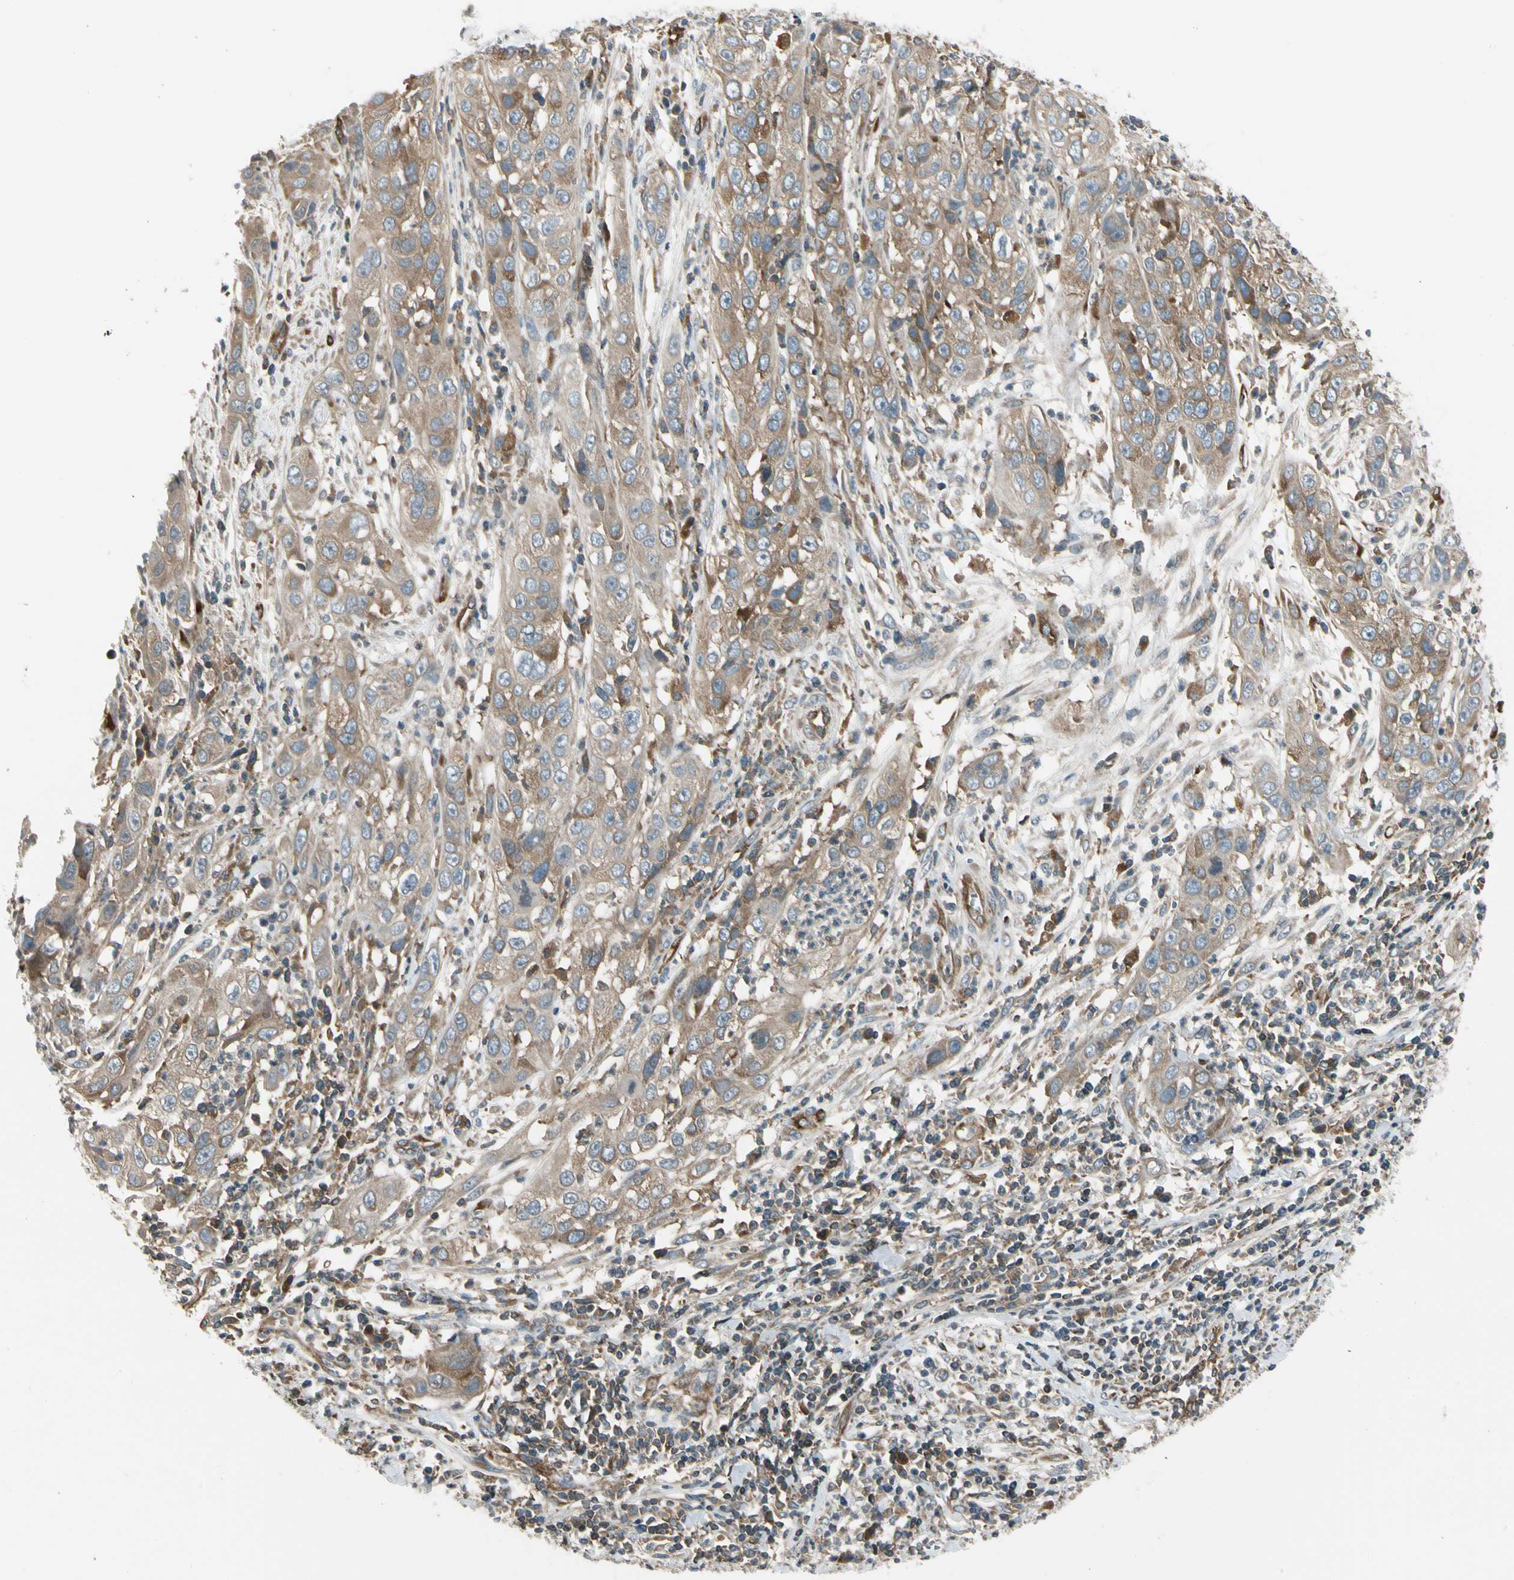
{"staining": {"intensity": "moderate", "quantity": ">75%", "location": "cytoplasmic/membranous"}, "tissue": "cervical cancer", "cell_type": "Tumor cells", "image_type": "cancer", "snomed": [{"axis": "morphology", "description": "Squamous cell carcinoma, NOS"}, {"axis": "topography", "description": "Cervix"}], "caption": "IHC (DAB (3,3'-diaminobenzidine)) staining of cervical squamous cell carcinoma demonstrates moderate cytoplasmic/membranous protein staining in approximately >75% of tumor cells.", "gene": "TRIO", "patient": {"sex": "female", "age": 32}}